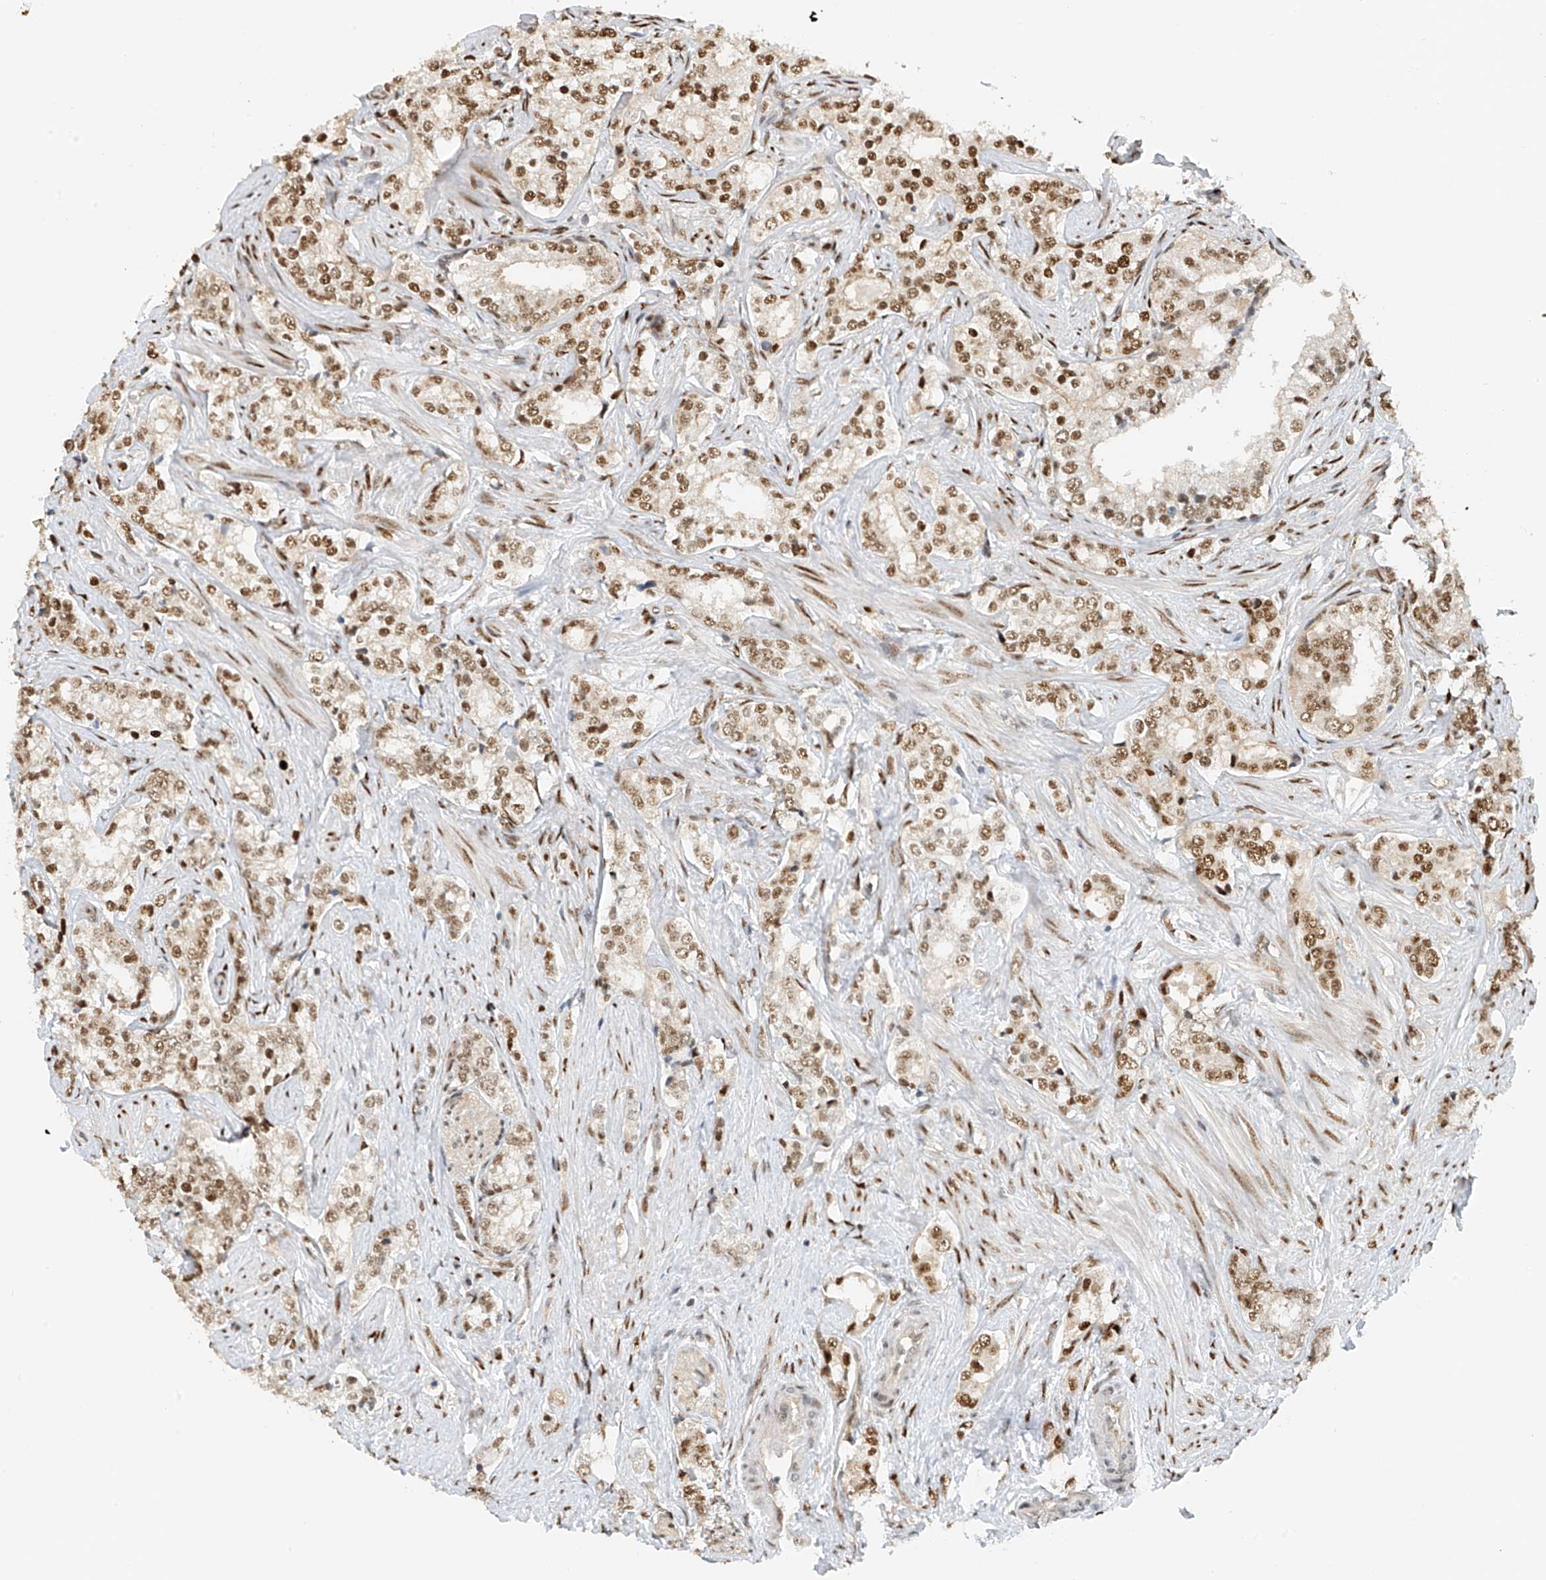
{"staining": {"intensity": "strong", "quantity": "25%-75%", "location": "nuclear"}, "tissue": "prostate cancer", "cell_type": "Tumor cells", "image_type": "cancer", "snomed": [{"axis": "morphology", "description": "Adenocarcinoma, High grade"}, {"axis": "topography", "description": "Prostate"}], "caption": "Prostate cancer stained with a brown dye displays strong nuclear positive expression in approximately 25%-75% of tumor cells.", "gene": "ZNF514", "patient": {"sex": "male", "age": 66}}